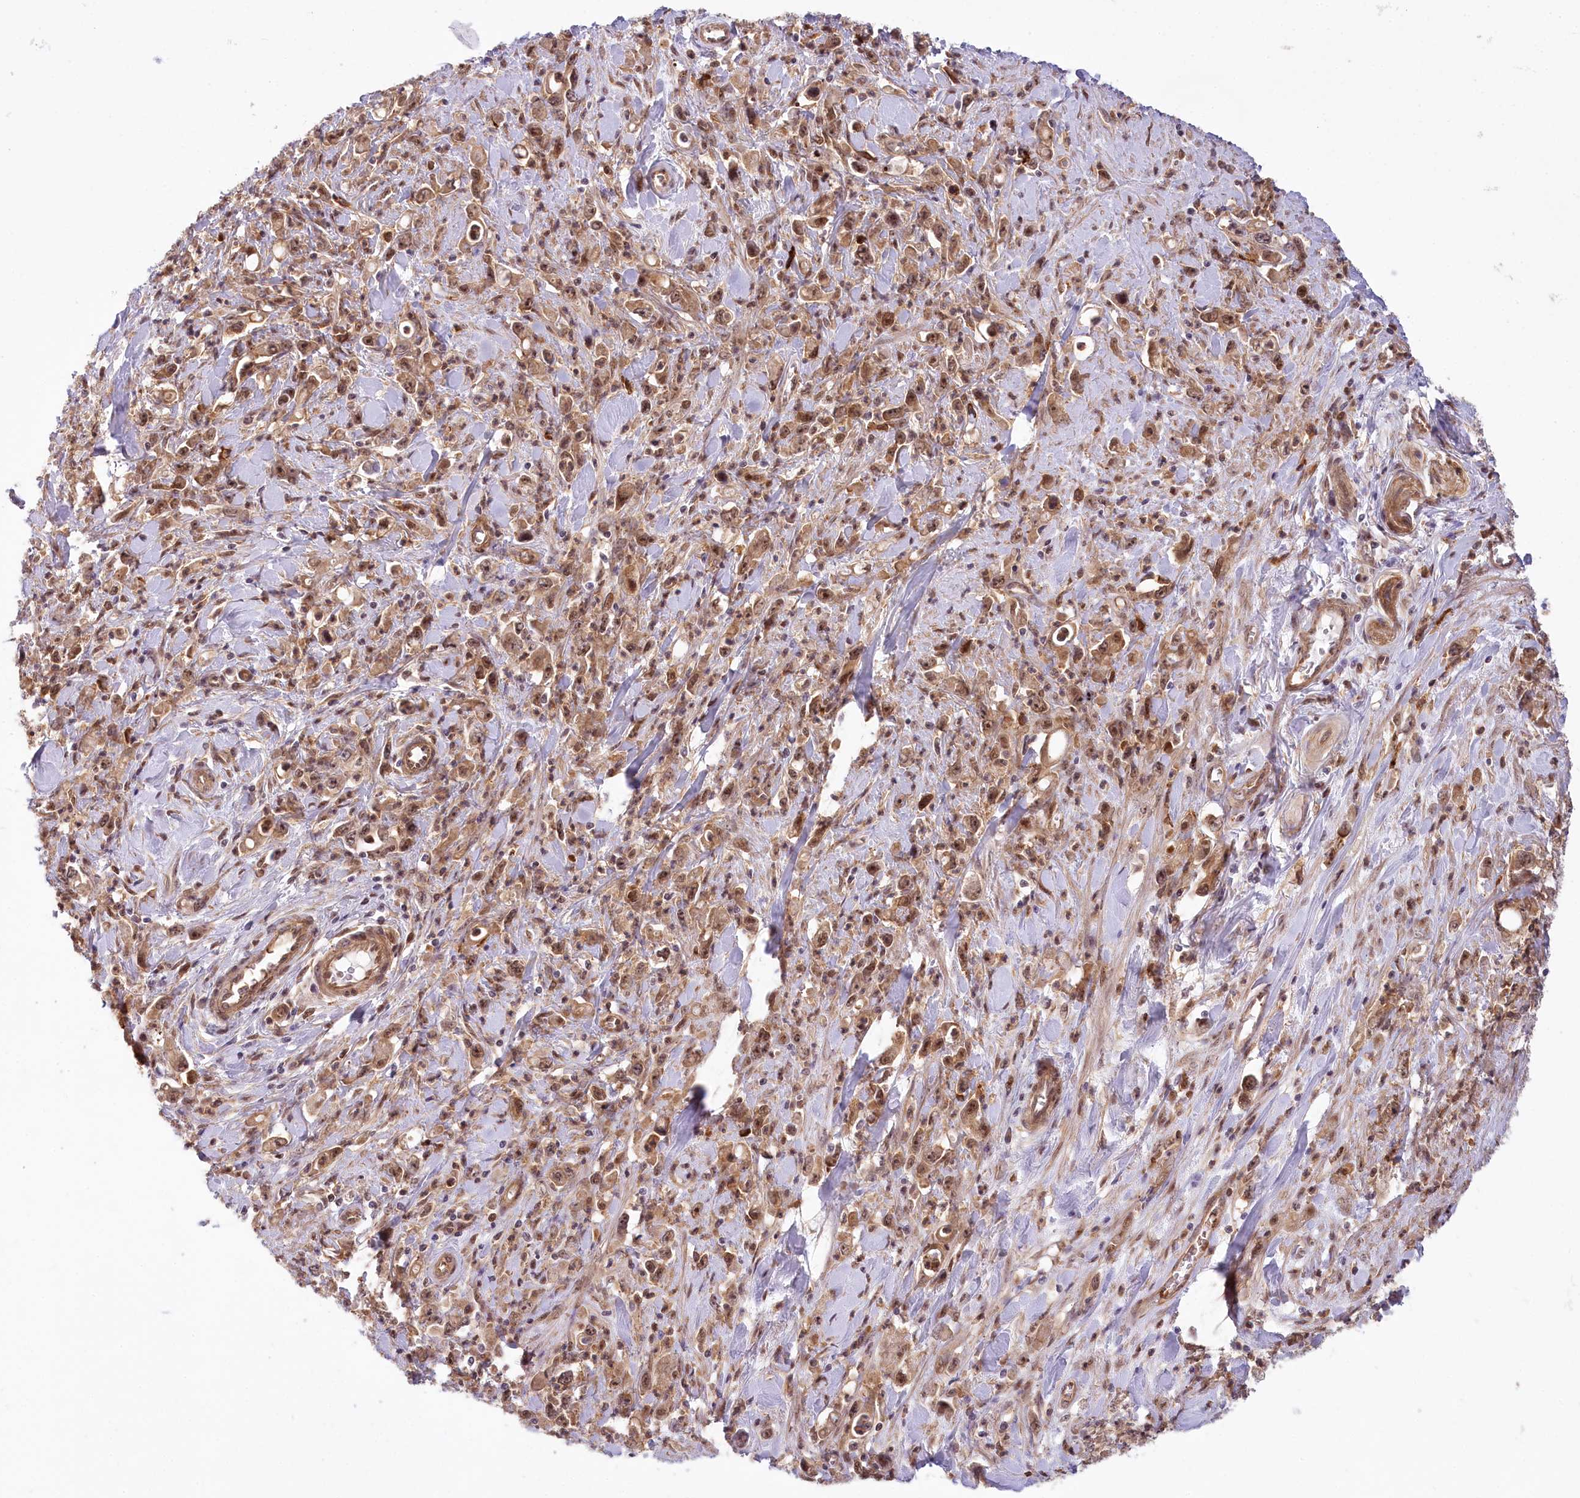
{"staining": {"intensity": "moderate", "quantity": ">75%", "location": "cytoplasmic/membranous,nuclear"}, "tissue": "stomach cancer", "cell_type": "Tumor cells", "image_type": "cancer", "snomed": [{"axis": "morphology", "description": "Adenocarcinoma, NOS"}, {"axis": "topography", "description": "Stomach, lower"}], "caption": "The photomicrograph exhibits staining of stomach cancer, revealing moderate cytoplasmic/membranous and nuclear protein staining (brown color) within tumor cells. Immunohistochemistry (ihc) stains the protein of interest in brown and the nuclei are stained blue.", "gene": "TUBGCP2", "patient": {"sex": "female", "age": 43}}